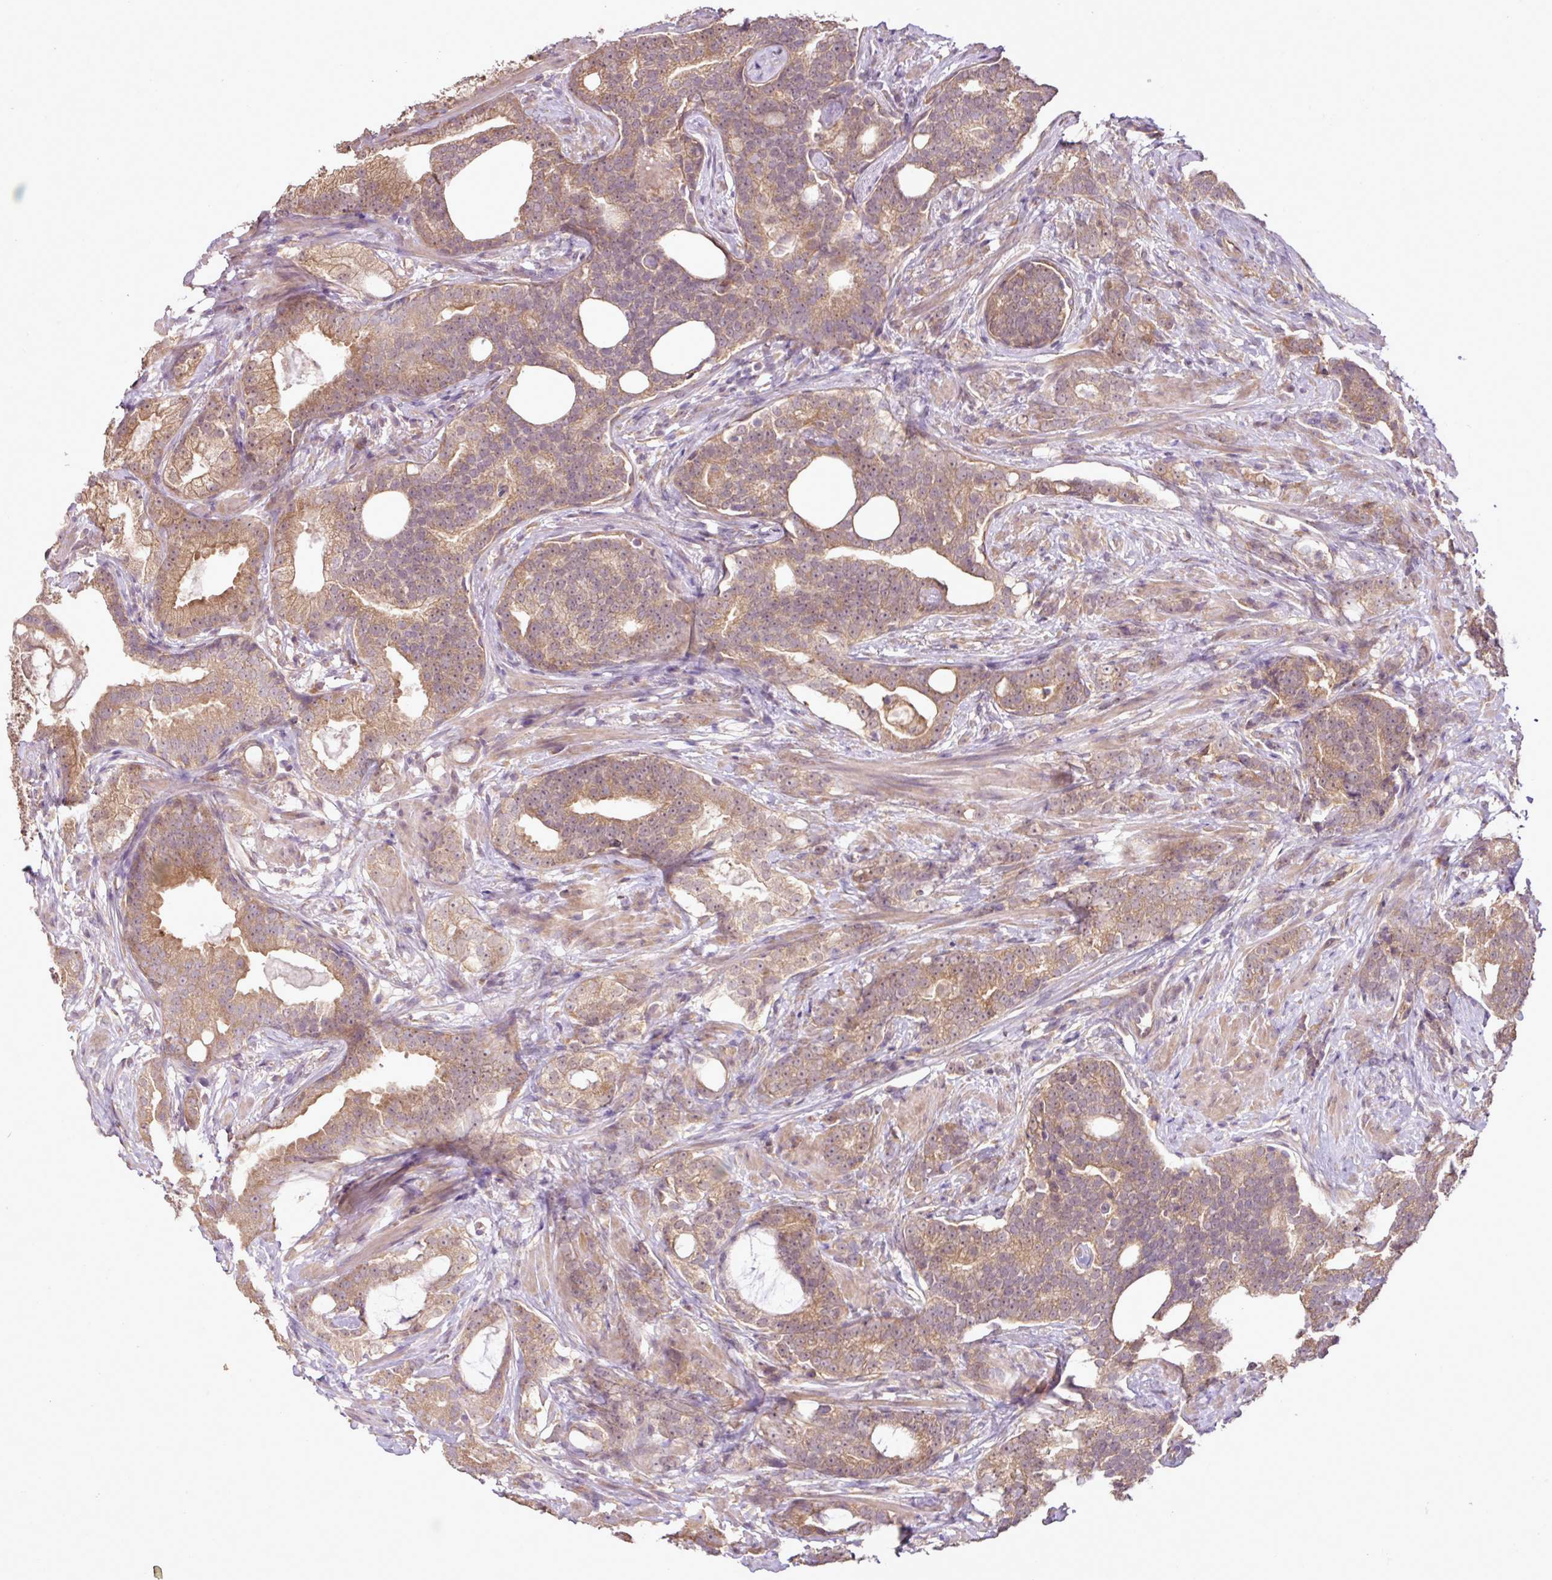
{"staining": {"intensity": "moderate", "quantity": ">75%", "location": "cytoplasmic/membranous"}, "tissue": "prostate cancer", "cell_type": "Tumor cells", "image_type": "cancer", "snomed": [{"axis": "morphology", "description": "Adenocarcinoma, High grade"}, {"axis": "topography", "description": "Prostate"}], "caption": "This is an image of immunohistochemistry (IHC) staining of prostate cancer, which shows moderate positivity in the cytoplasmic/membranous of tumor cells.", "gene": "DNAAF4", "patient": {"sex": "male", "age": 64}}